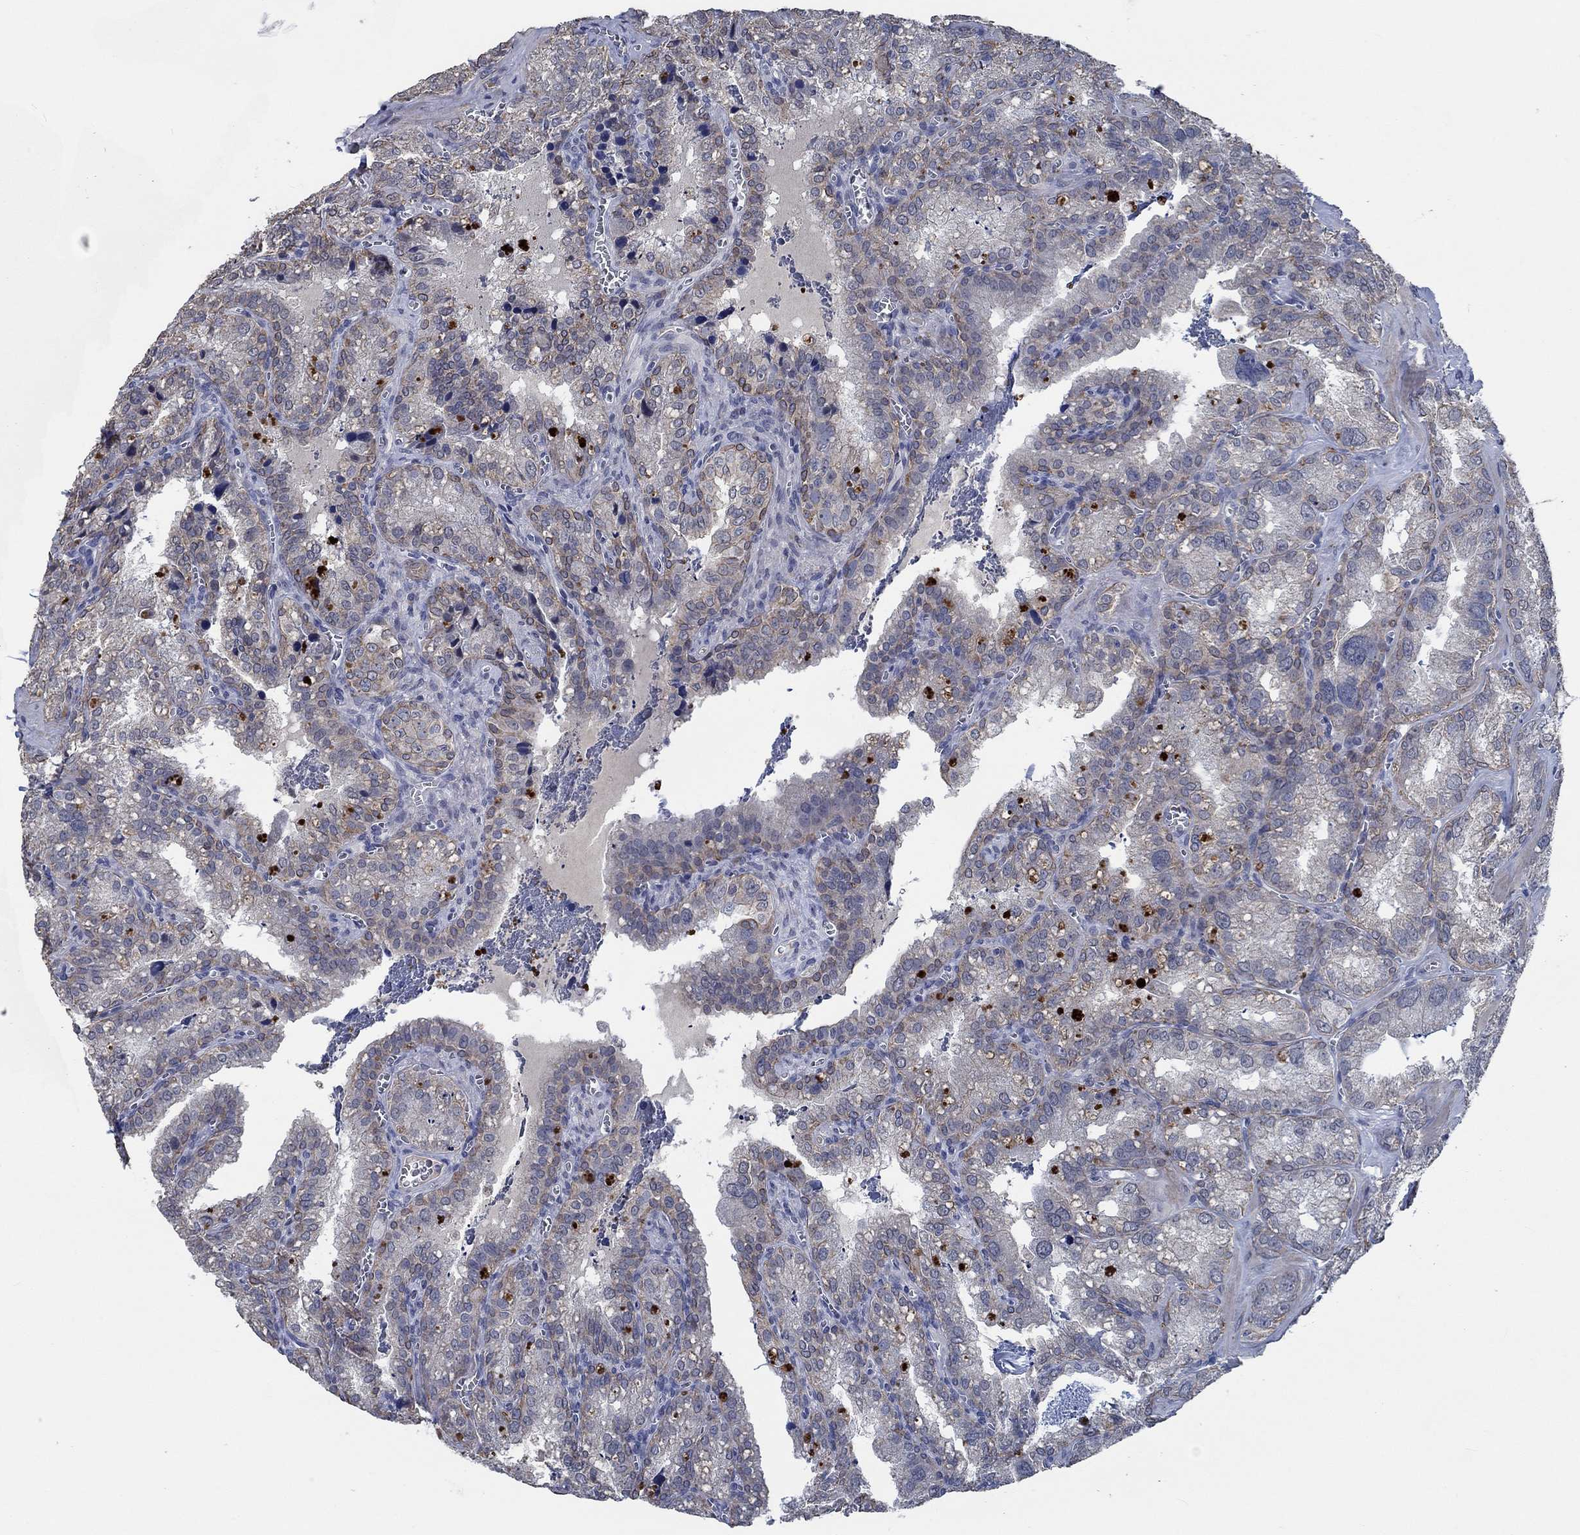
{"staining": {"intensity": "moderate", "quantity": "<25%", "location": "cytoplasmic/membranous"}, "tissue": "seminal vesicle", "cell_type": "Glandular cells", "image_type": "normal", "snomed": [{"axis": "morphology", "description": "Normal tissue, NOS"}, {"axis": "topography", "description": "Seminal veicle"}], "caption": "A brown stain highlights moderate cytoplasmic/membranous expression of a protein in glandular cells of normal seminal vesicle. The staining was performed using DAB (3,3'-diaminobenzidine), with brown indicating positive protein expression. Nuclei are stained blue with hematoxylin.", "gene": "OBSCN", "patient": {"sex": "male", "age": 57}}